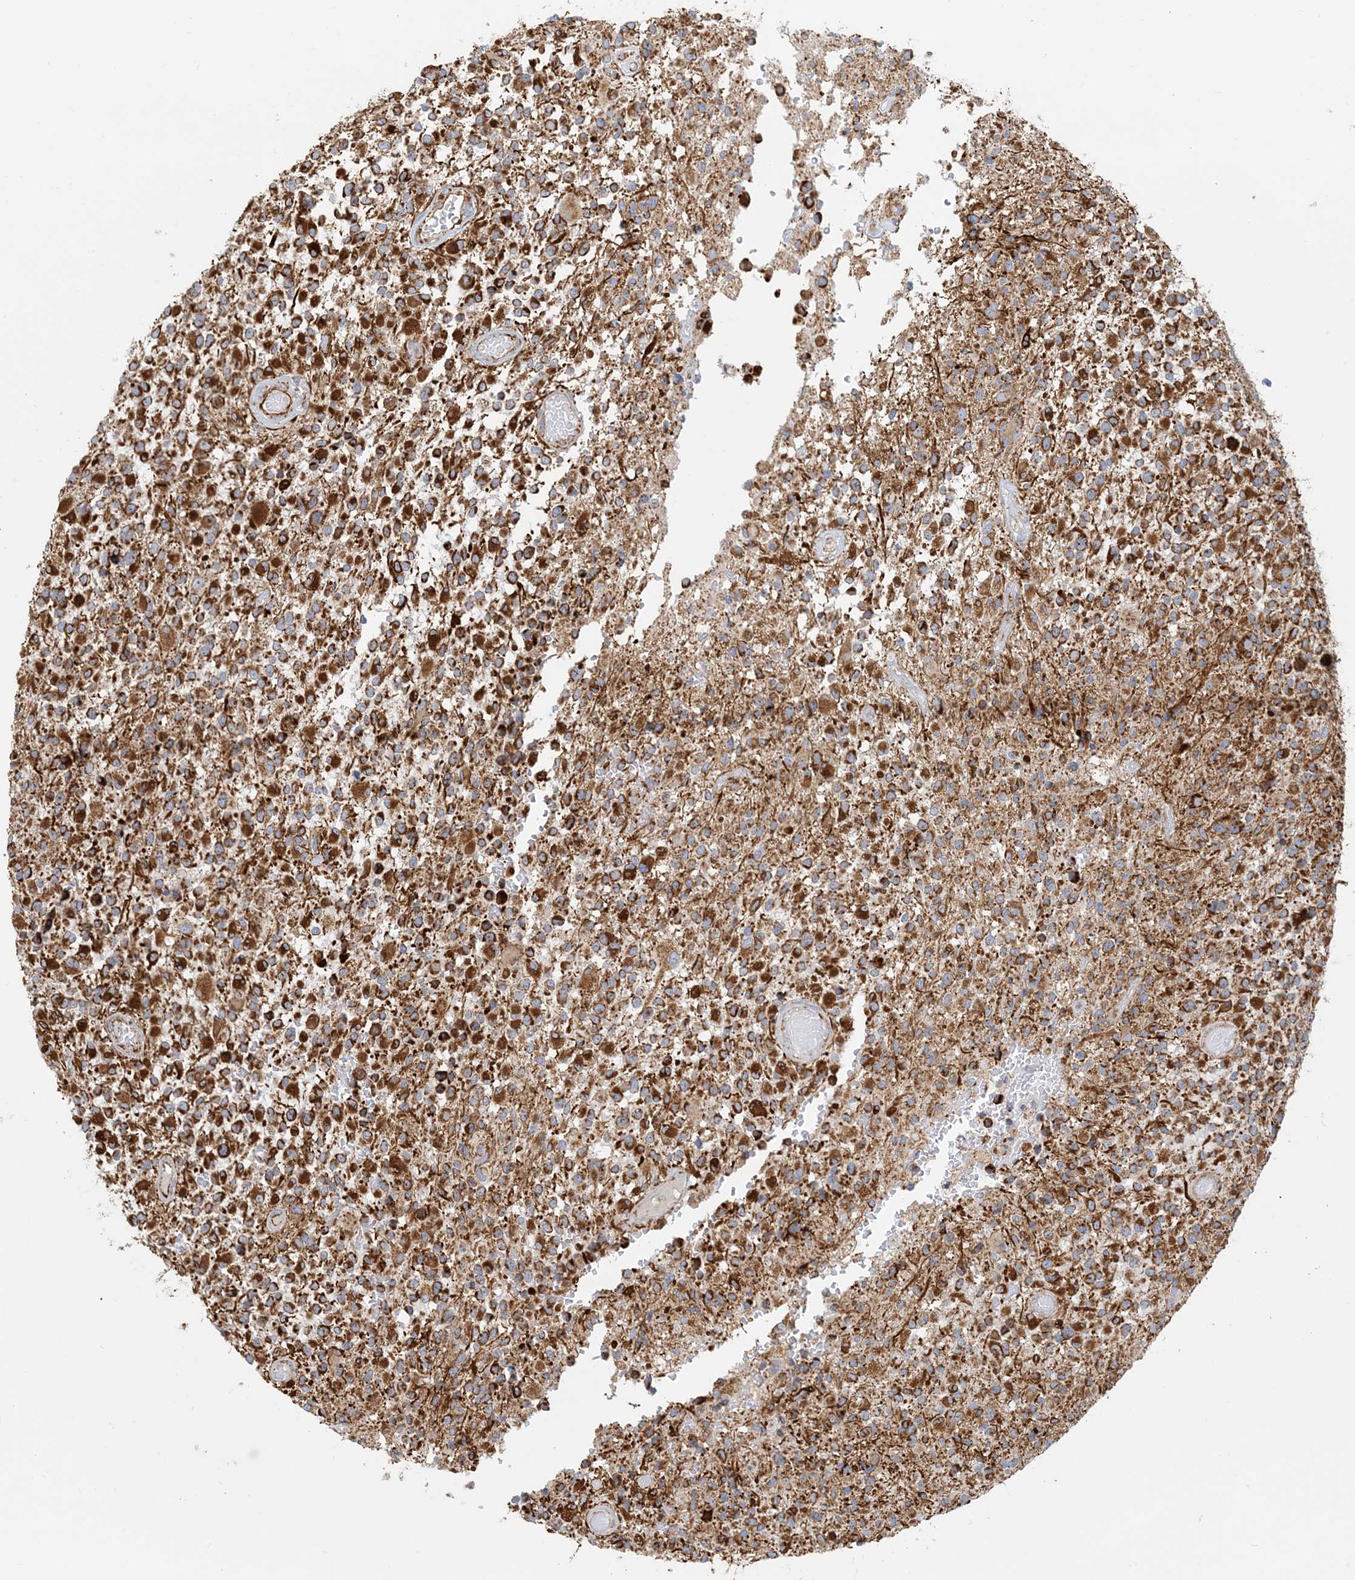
{"staining": {"intensity": "strong", "quantity": ">75%", "location": "cytoplasmic/membranous"}, "tissue": "glioma", "cell_type": "Tumor cells", "image_type": "cancer", "snomed": [{"axis": "morphology", "description": "Glioma, malignant, High grade"}, {"axis": "morphology", "description": "Glioblastoma, NOS"}, {"axis": "topography", "description": "Brain"}], "caption": "Strong cytoplasmic/membranous staining for a protein is identified in about >75% of tumor cells of glioma using immunohistochemistry (IHC).", "gene": "COA3", "patient": {"sex": "male", "age": 60}}